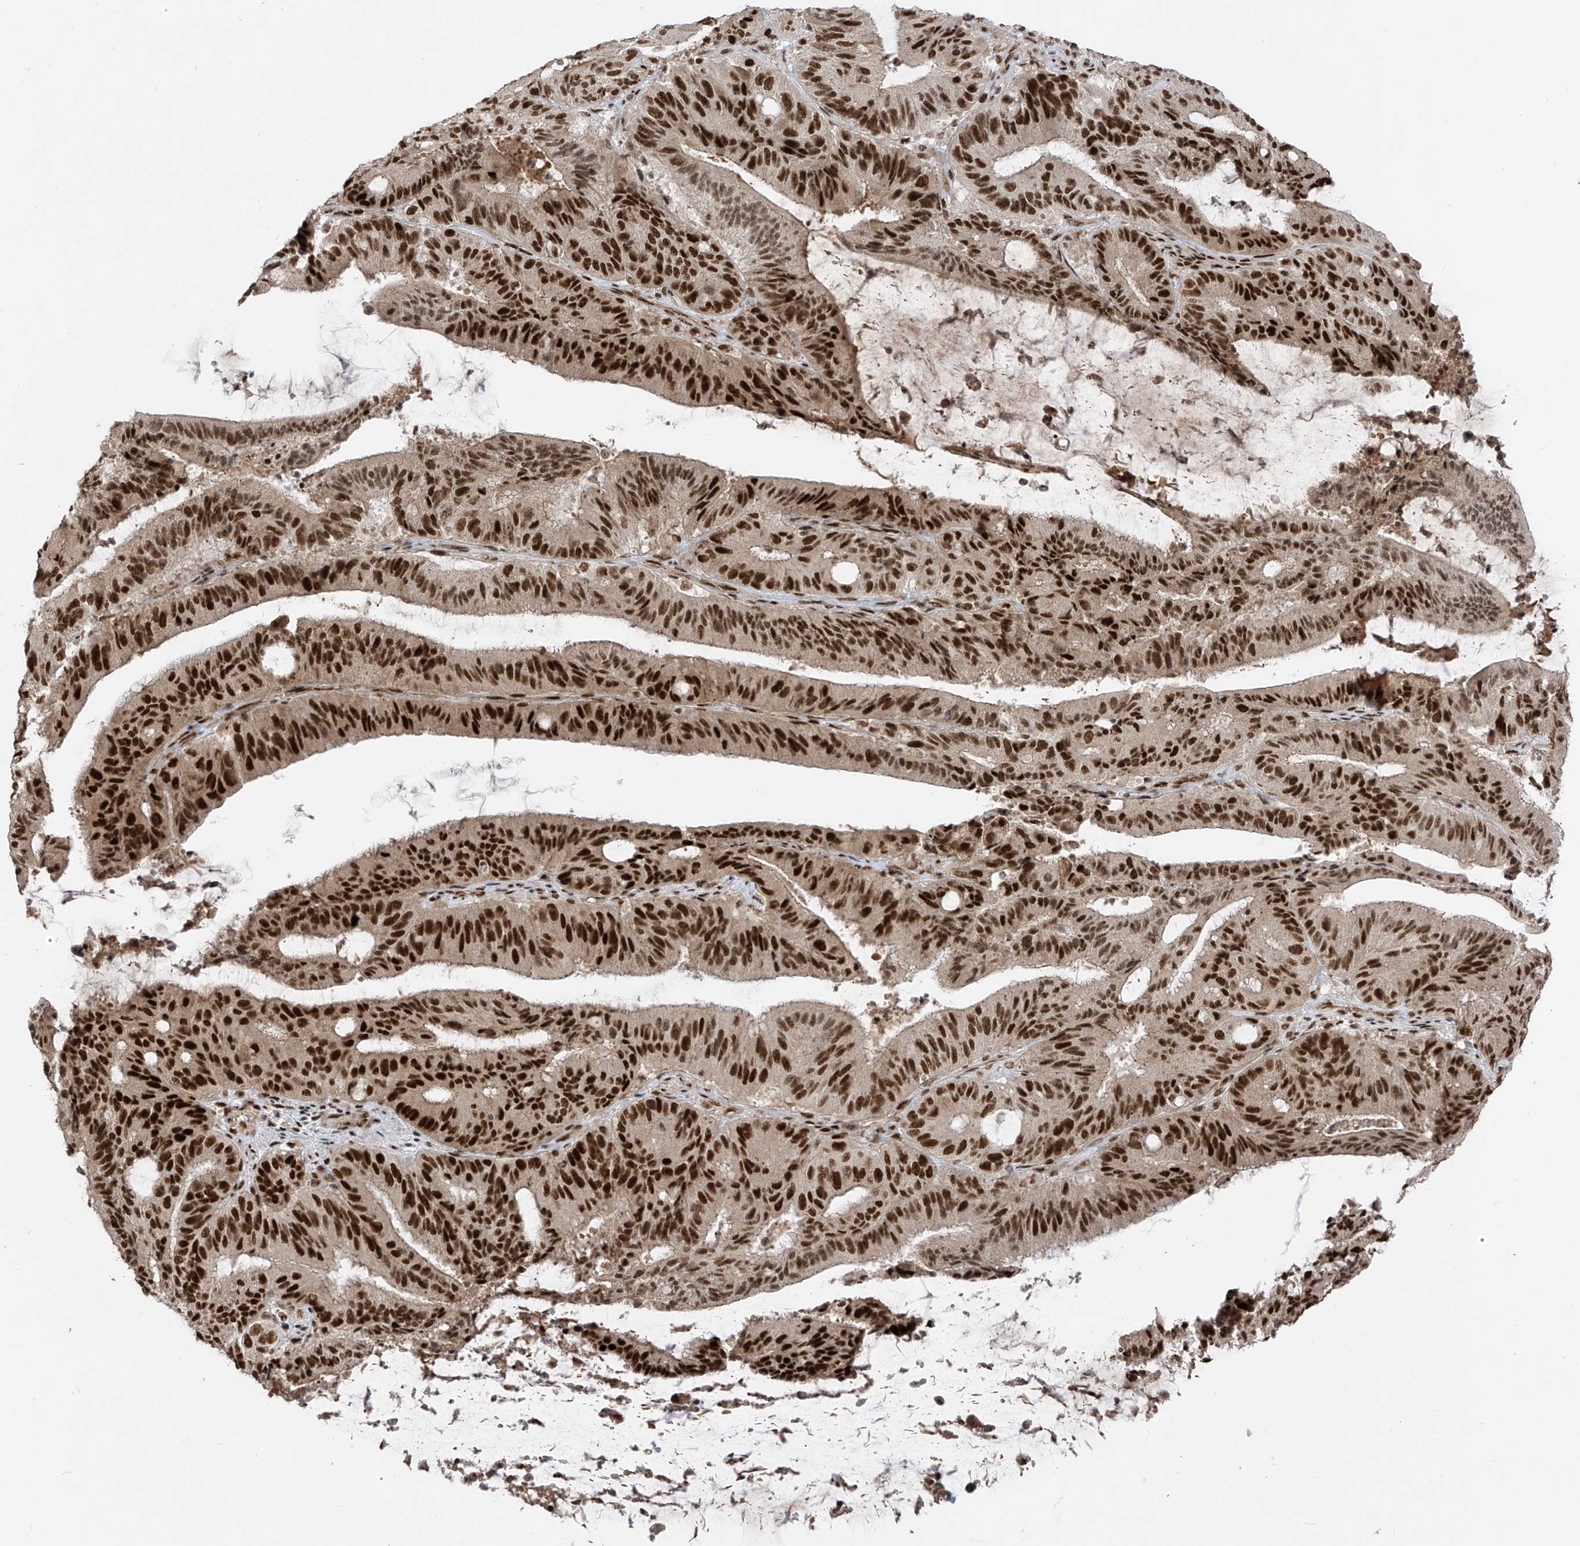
{"staining": {"intensity": "strong", "quantity": ">75%", "location": "nuclear"}, "tissue": "liver cancer", "cell_type": "Tumor cells", "image_type": "cancer", "snomed": [{"axis": "morphology", "description": "Normal tissue, NOS"}, {"axis": "morphology", "description": "Cholangiocarcinoma"}, {"axis": "topography", "description": "Liver"}, {"axis": "topography", "description": "Peripheral nerve tissue"}], "caption": "Protein staining of cholangiocarcinoma (liver) tissue reveals strong nuclear expression in approximately >75% of tumor cells.", "gene": "ARHGEF3", "patient": {"sex": "female", "age": 73}}